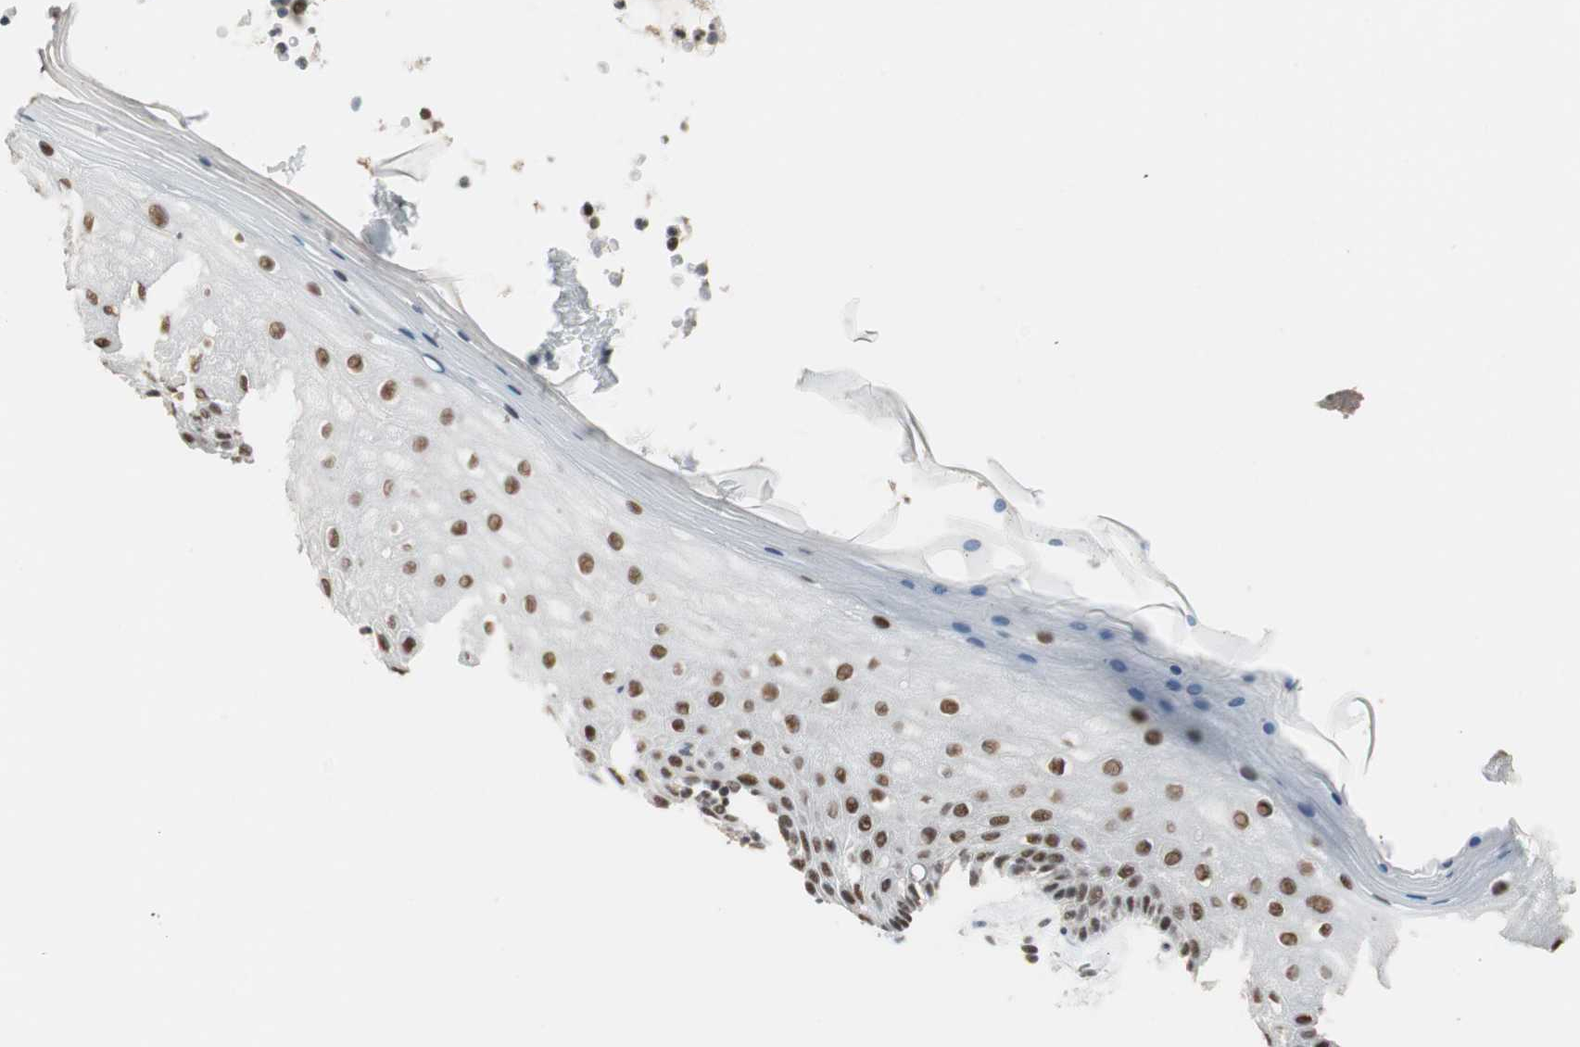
{"staining": {"intensity": "strong", "quantity": ">75%", "location": "nuclear"}, "tissue": "vagina", "cell_type": "Squamous epithelial cells", "image_type": "normal", "snomed": [{"axis": "morphology", "description": "Normal tissue, NOS"}, {"axis": "topography", "description": "Vagina"}], "caption": "Squamous epithelial cells reveal high levels of strong nuclear expression in about >75% of cells in unremarkable vagina. The staining was performed using DAB to visualize the protein expression in brown, while the nuclei were stained in blue with hematoxylin (Magnification: 20x).", "gene": "RTF1", "patient": {"sex": "female", "age": 44}}